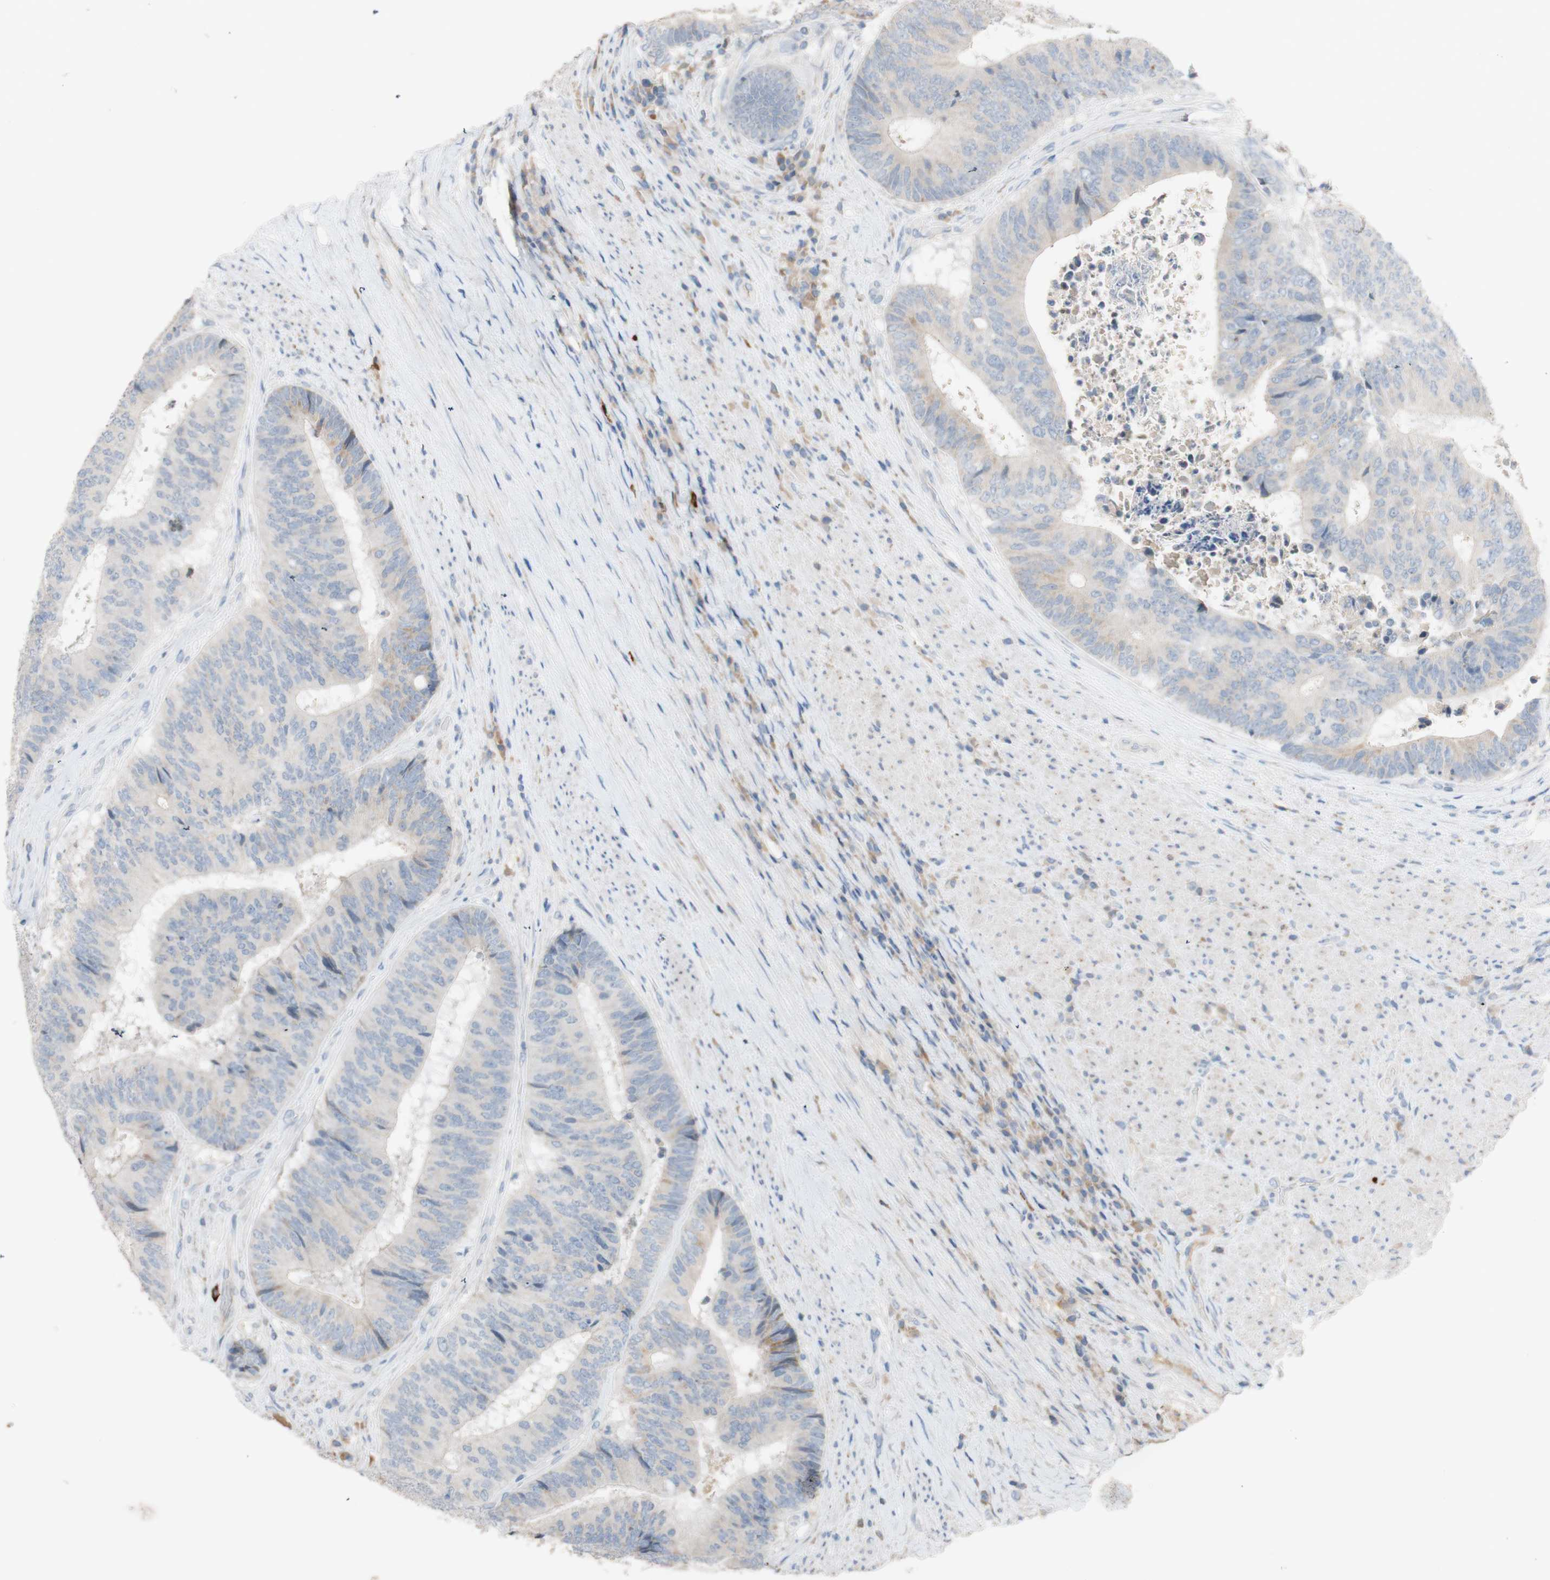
{"staining": {"intensity": "weak", "quantity": "25%-75%", "location": "cytoplasmic/membranous"}, "tissue": "colorectal cancer", "cell_type": "Tumor cells", "image_type": "cancer", "snomed": [{"axis": "morphology", "description": "Adenocarcinoma, NOS"}, {"axis": "topography", "description": "Rectum"}], "caption": "Weak cytoplasmic/membranous protein staining is appreciated in approximately 25%-75% of tumor cells in adenocarcinoma (colorectal).", "gene": "PACSIN1", "patient": {"sex": "male", "age": 72}}